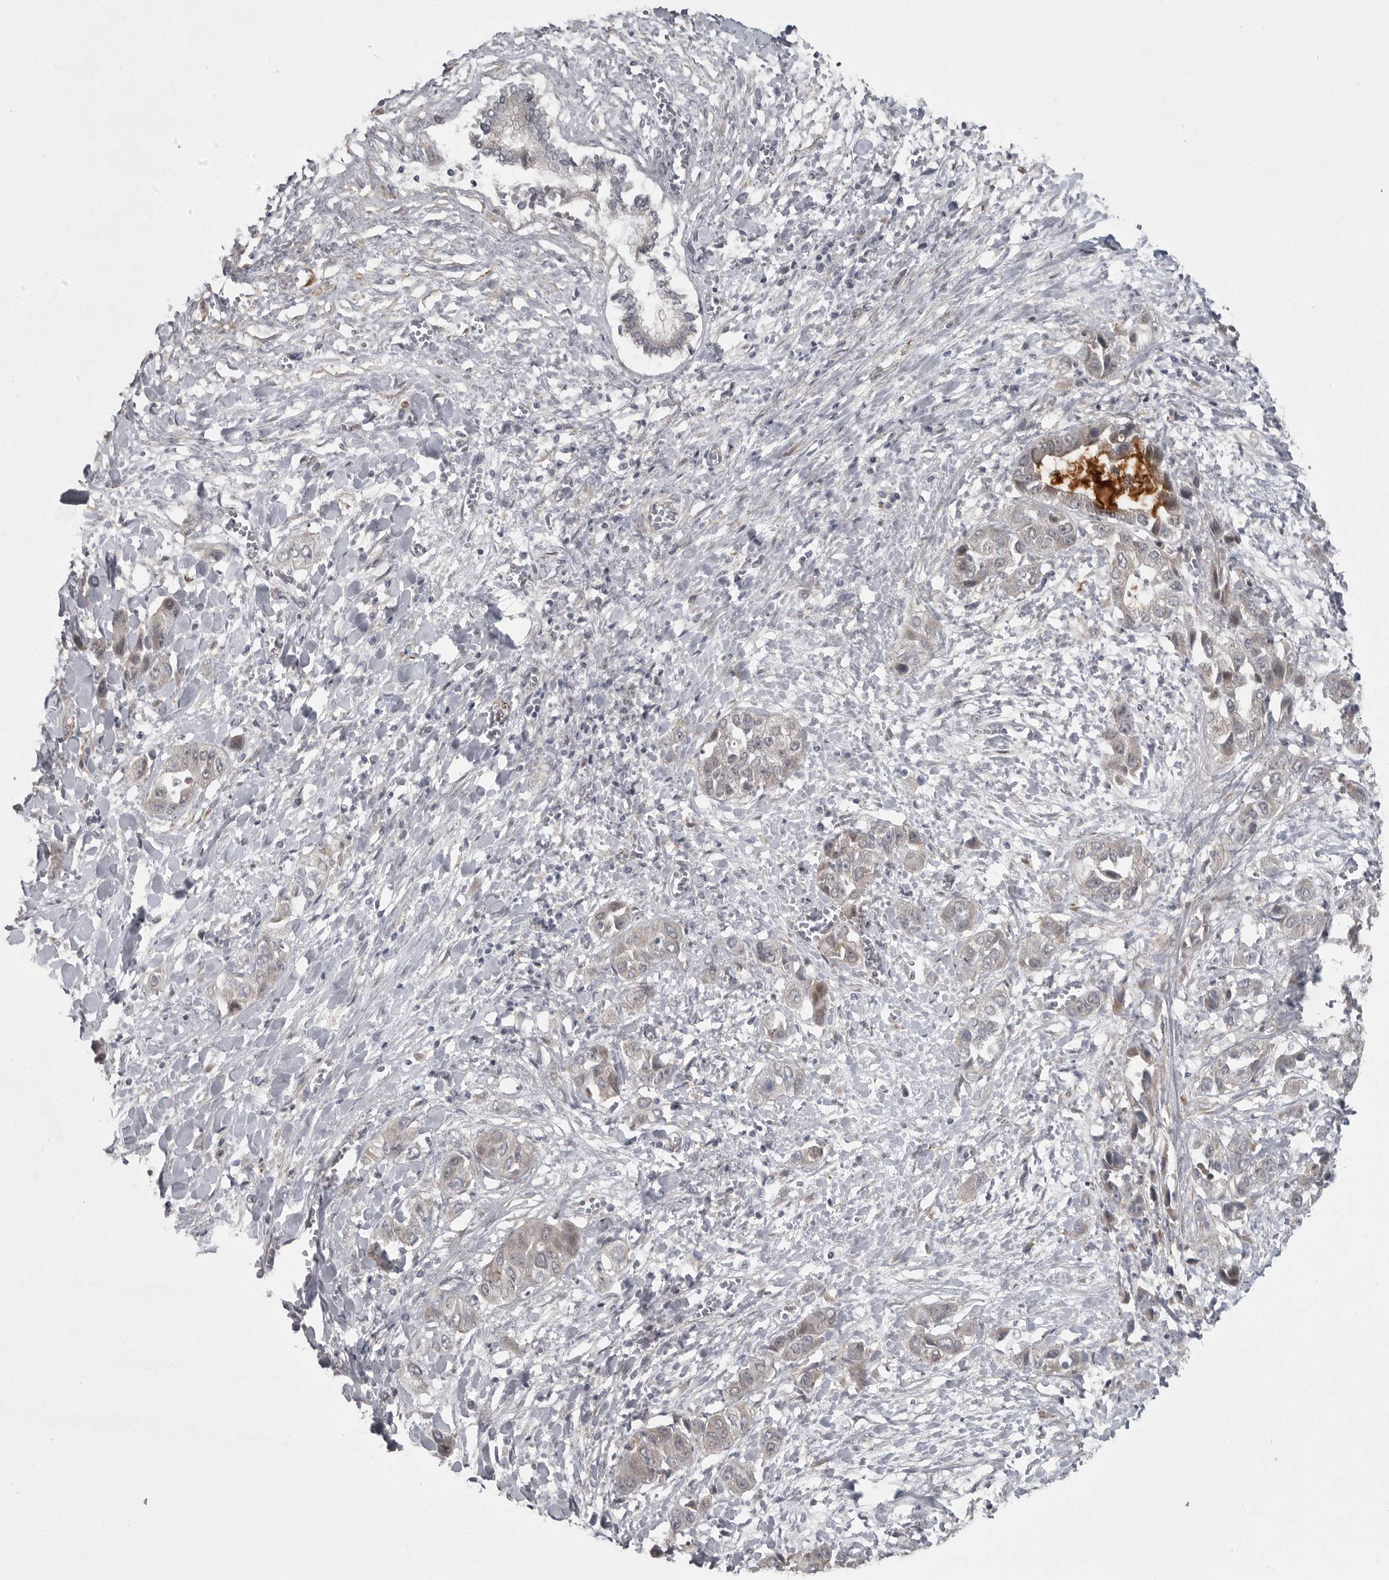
{"staining": {"intensity": "negative", "quantity": "none", "location": "none"}, "tissue": "liver cancer", "cell_type": "Tumor cells", "image_type": "cancer", "snomed": [{"axis": "morphology", "description": "Cholangiocarcinoma"}, {"axis": "topography", "description": "Liver"}], "caption": "High power microscopy histopathology image of an immunohistochemistry micrograph of liver cancer, revealing no significant staining in tumor cells.", "gene": "PPP1R9A", "patient": {"sex": "female", "age": 52}}